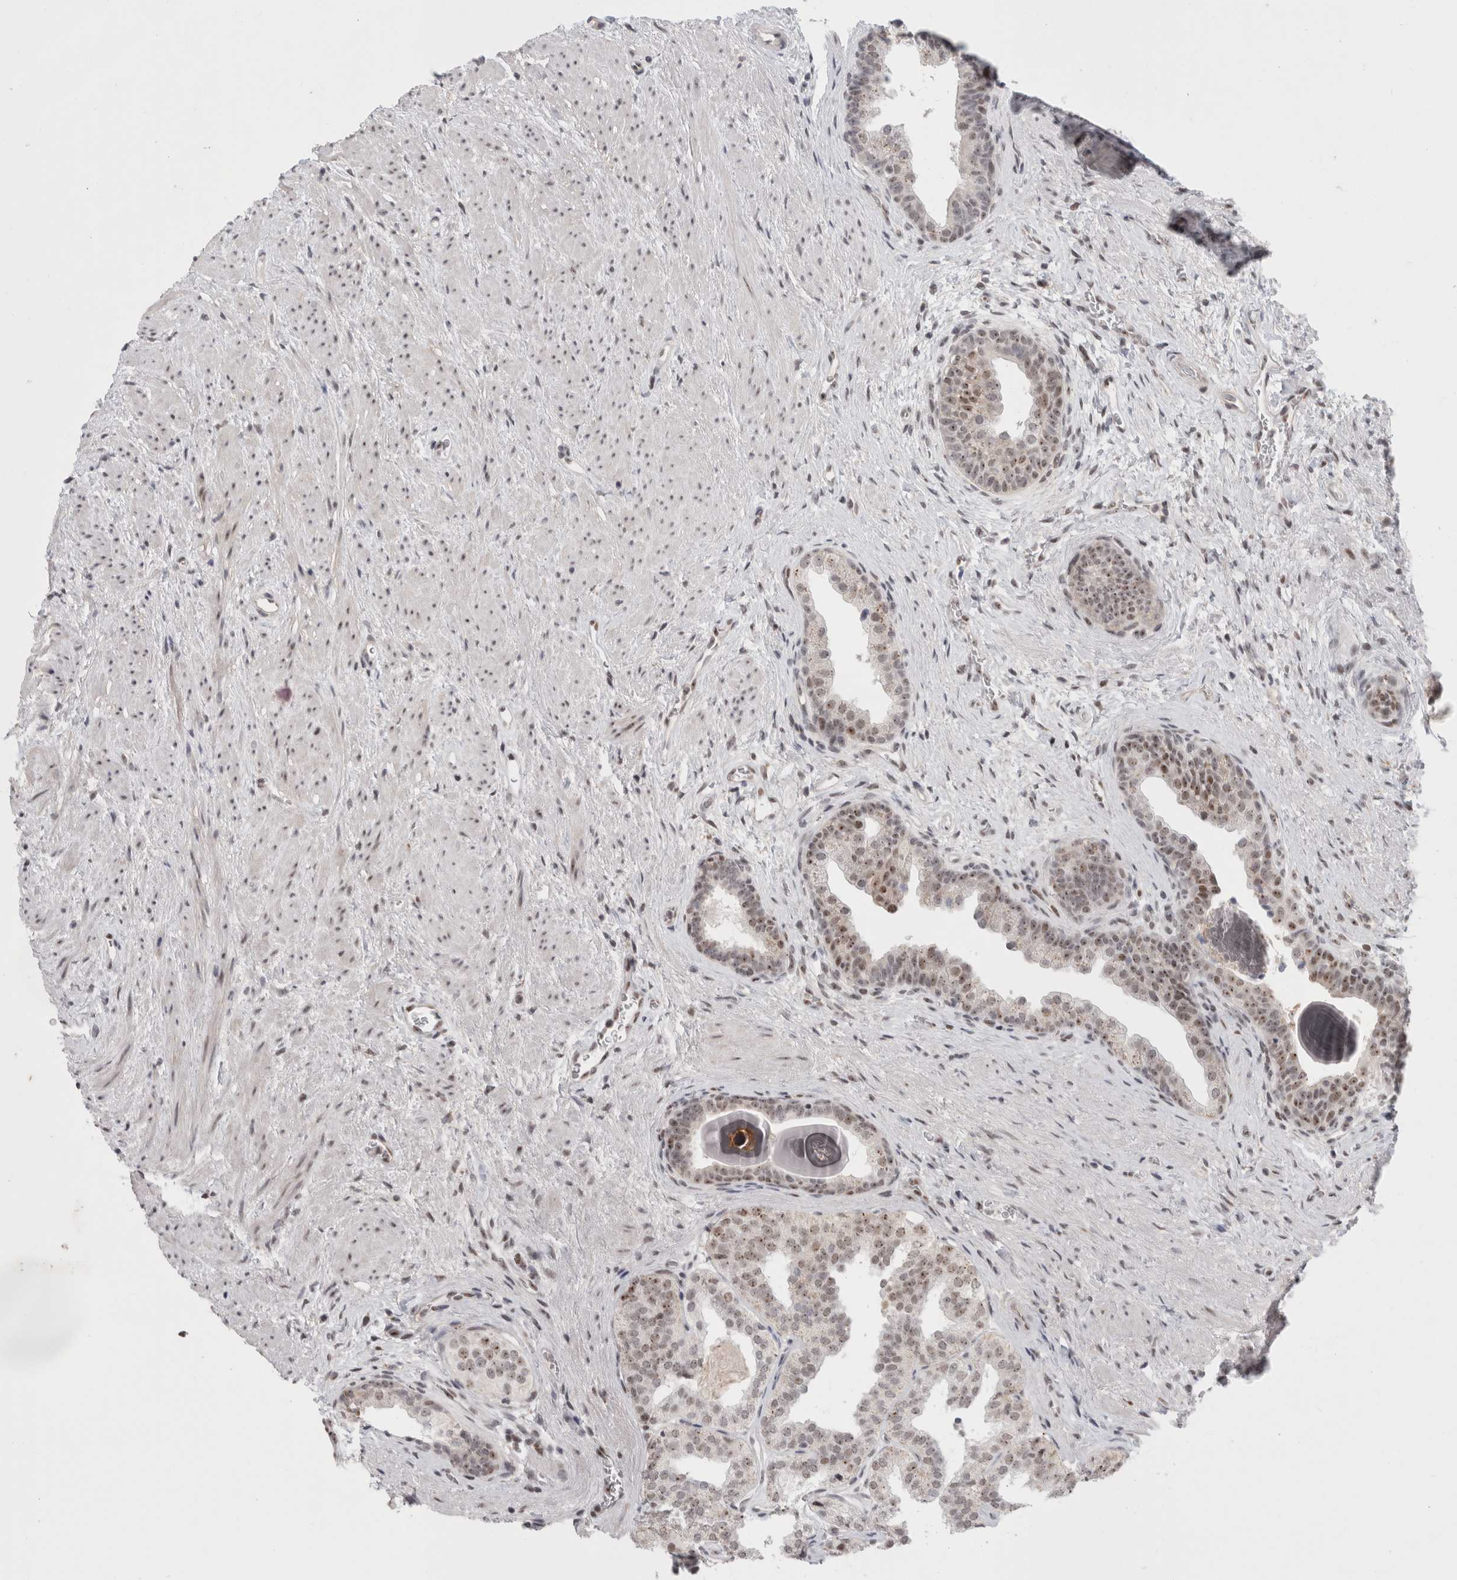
{"staining": {"intensity": "moderate", "quantity": "<25%", "location": "nuclear"}, "tissue": "prostate", "cell_type": "Glandular cells", "image_type": "normal", "snomed": [{"axis": "morphology", "description": "Normal tissue, NOS"}, {"axis": "topography", "description": "Prostate"}], "caption": "Protein staining of benign prostate demonstrates moderate nuclear positivity in about <25% of glandular cells.", "gene": "SENP6", "patient": {"sex": "male", "age": 48}}